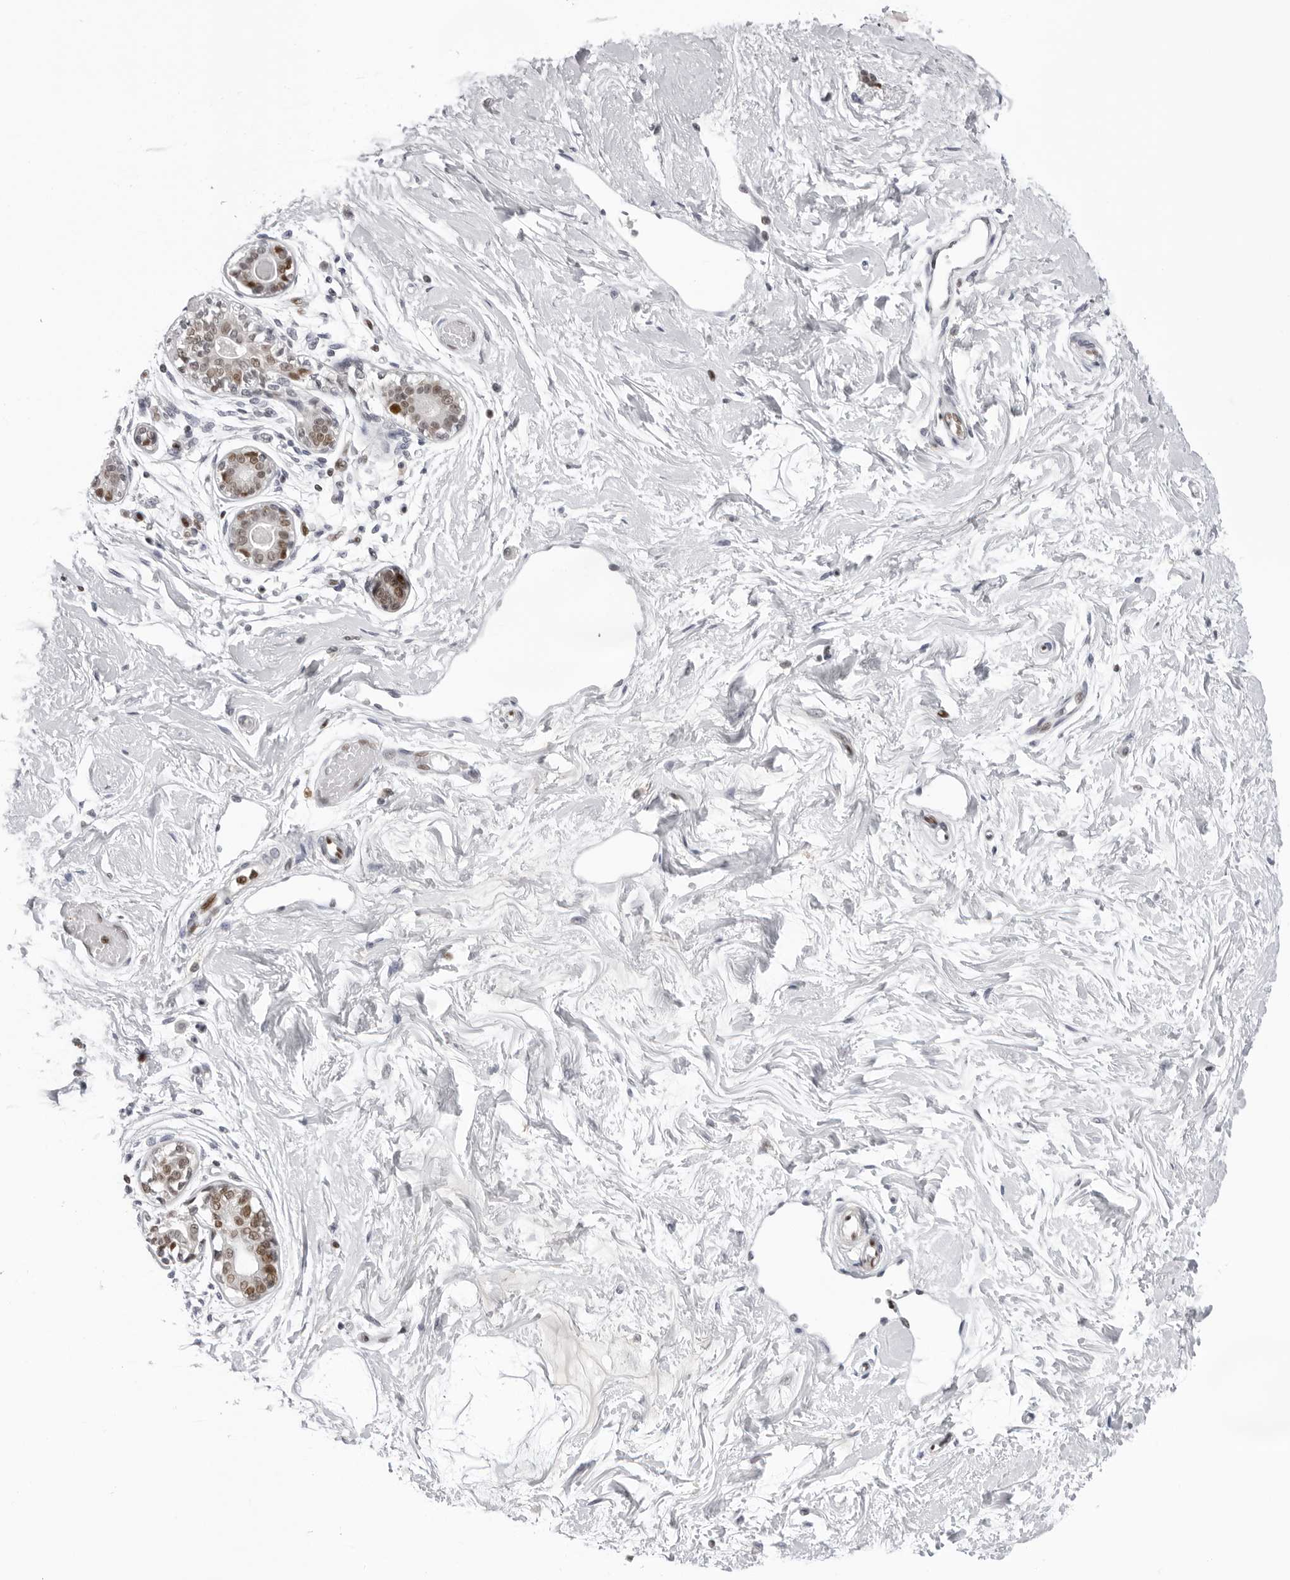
{"staining": {"intensity": "negative", "quantity": "none", "location": "none"}, "tissue": "breast", "cell_type": "Adipocytes", "image_type": "normal", "snomed": [{"axis": "morphology", "description": "Normal tissue, NOS"}, {"axis": "topography", "description": "Breast"}], "caption": "Adipocytes show no significant expression in unremarkable breast.", "gene": "OGG1", "patient": {"sex": "female", "age": 45}}